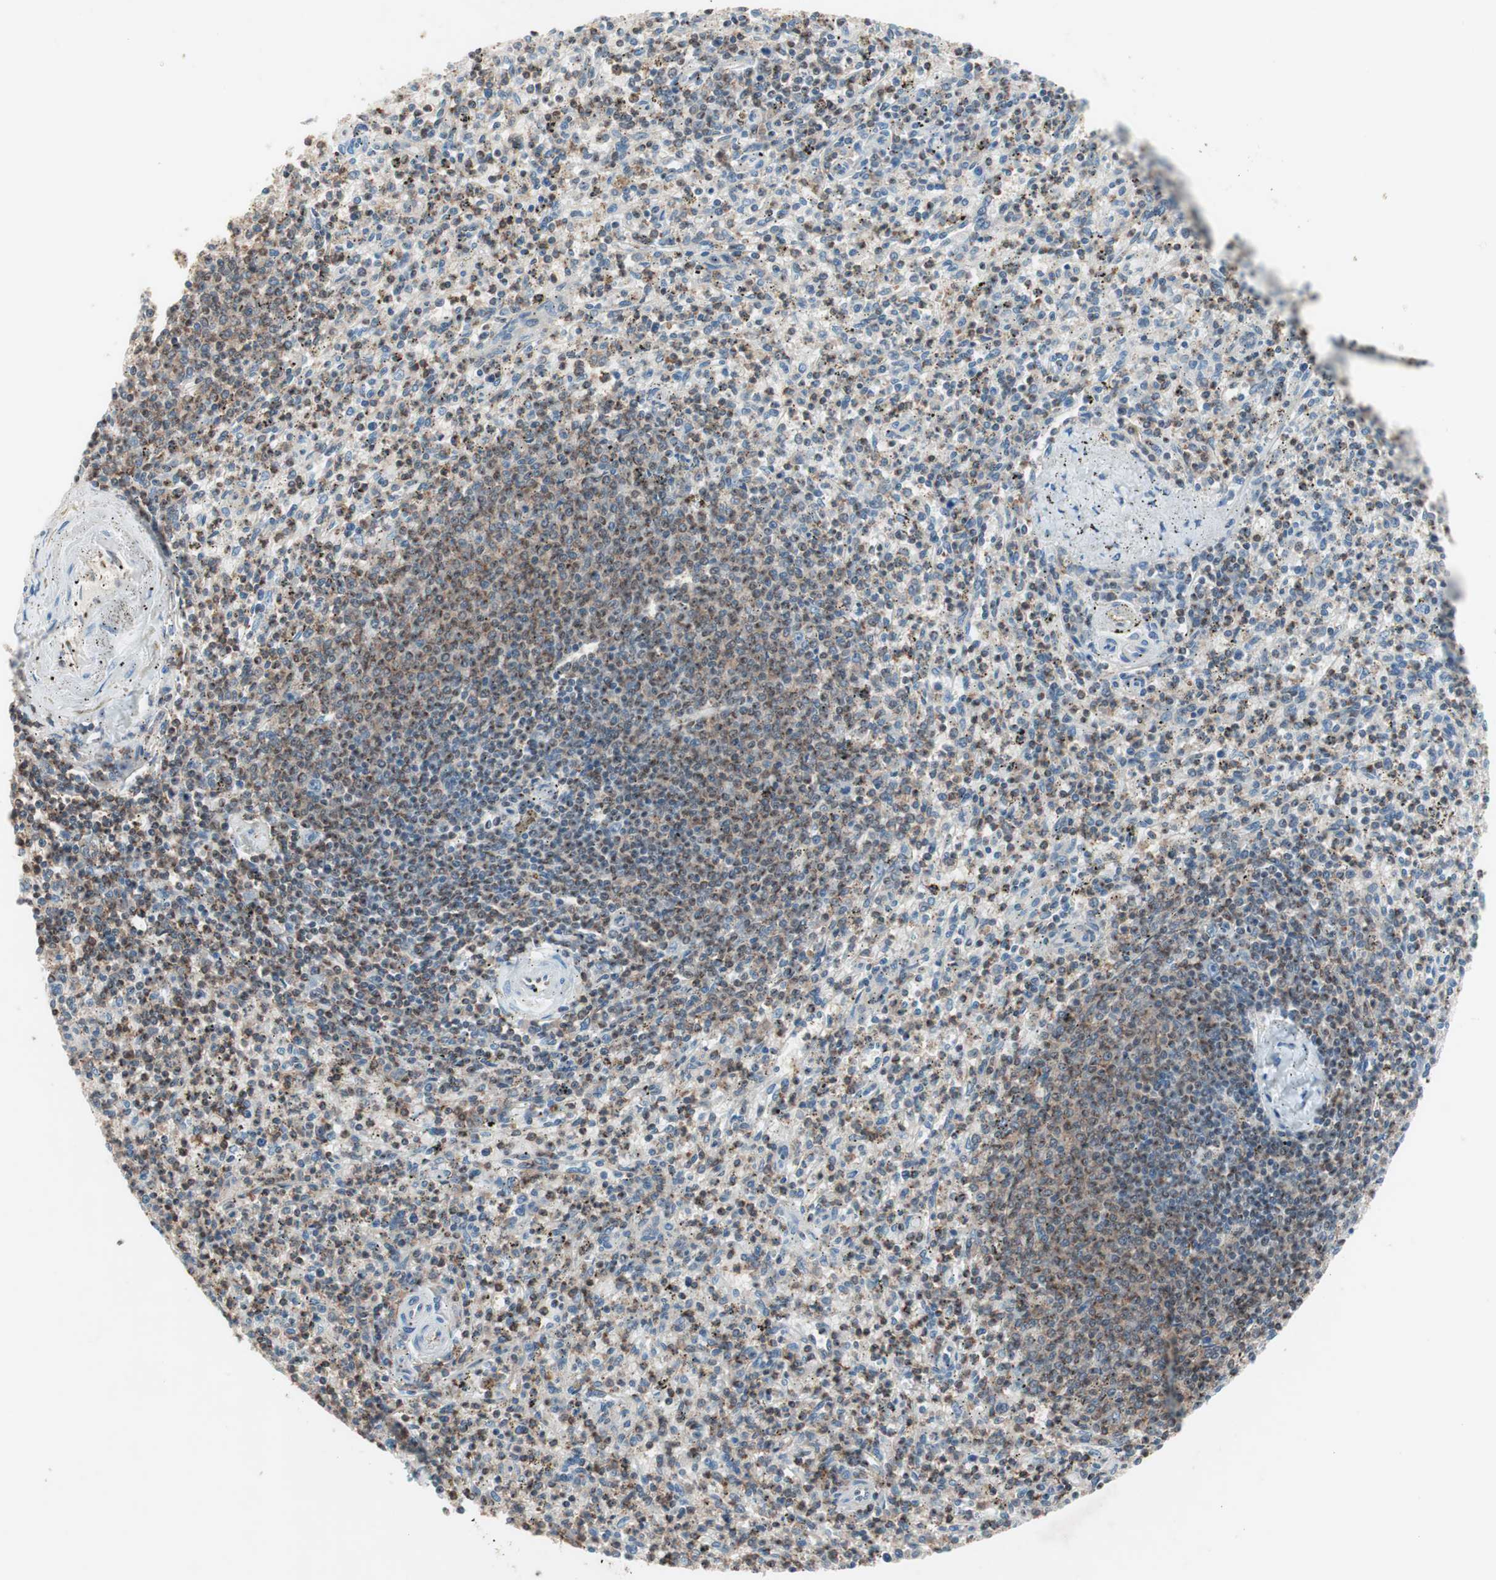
{"staining": {"intensity": "moderate", "quantity": ">75%", "location": "cytoplasmic/membranous"}, "tissue": "spleen", "cell_type": "Cells in red pulp", "image_type": "normal", "snomed": [{"axis": "morphology", "description": "Normal tissue, NOS"}, {"axis": "topography", "description": "Spleen"}], "caption": "IHC micrograph of unremarkable spleen stained for a protein (brown), which shows medium levels of moderate cytoplasmic/membranous expression in approximately >75% of cells in red pulp.", "gene": "GALT", "patient": {"sex": "male", "age": 72}}